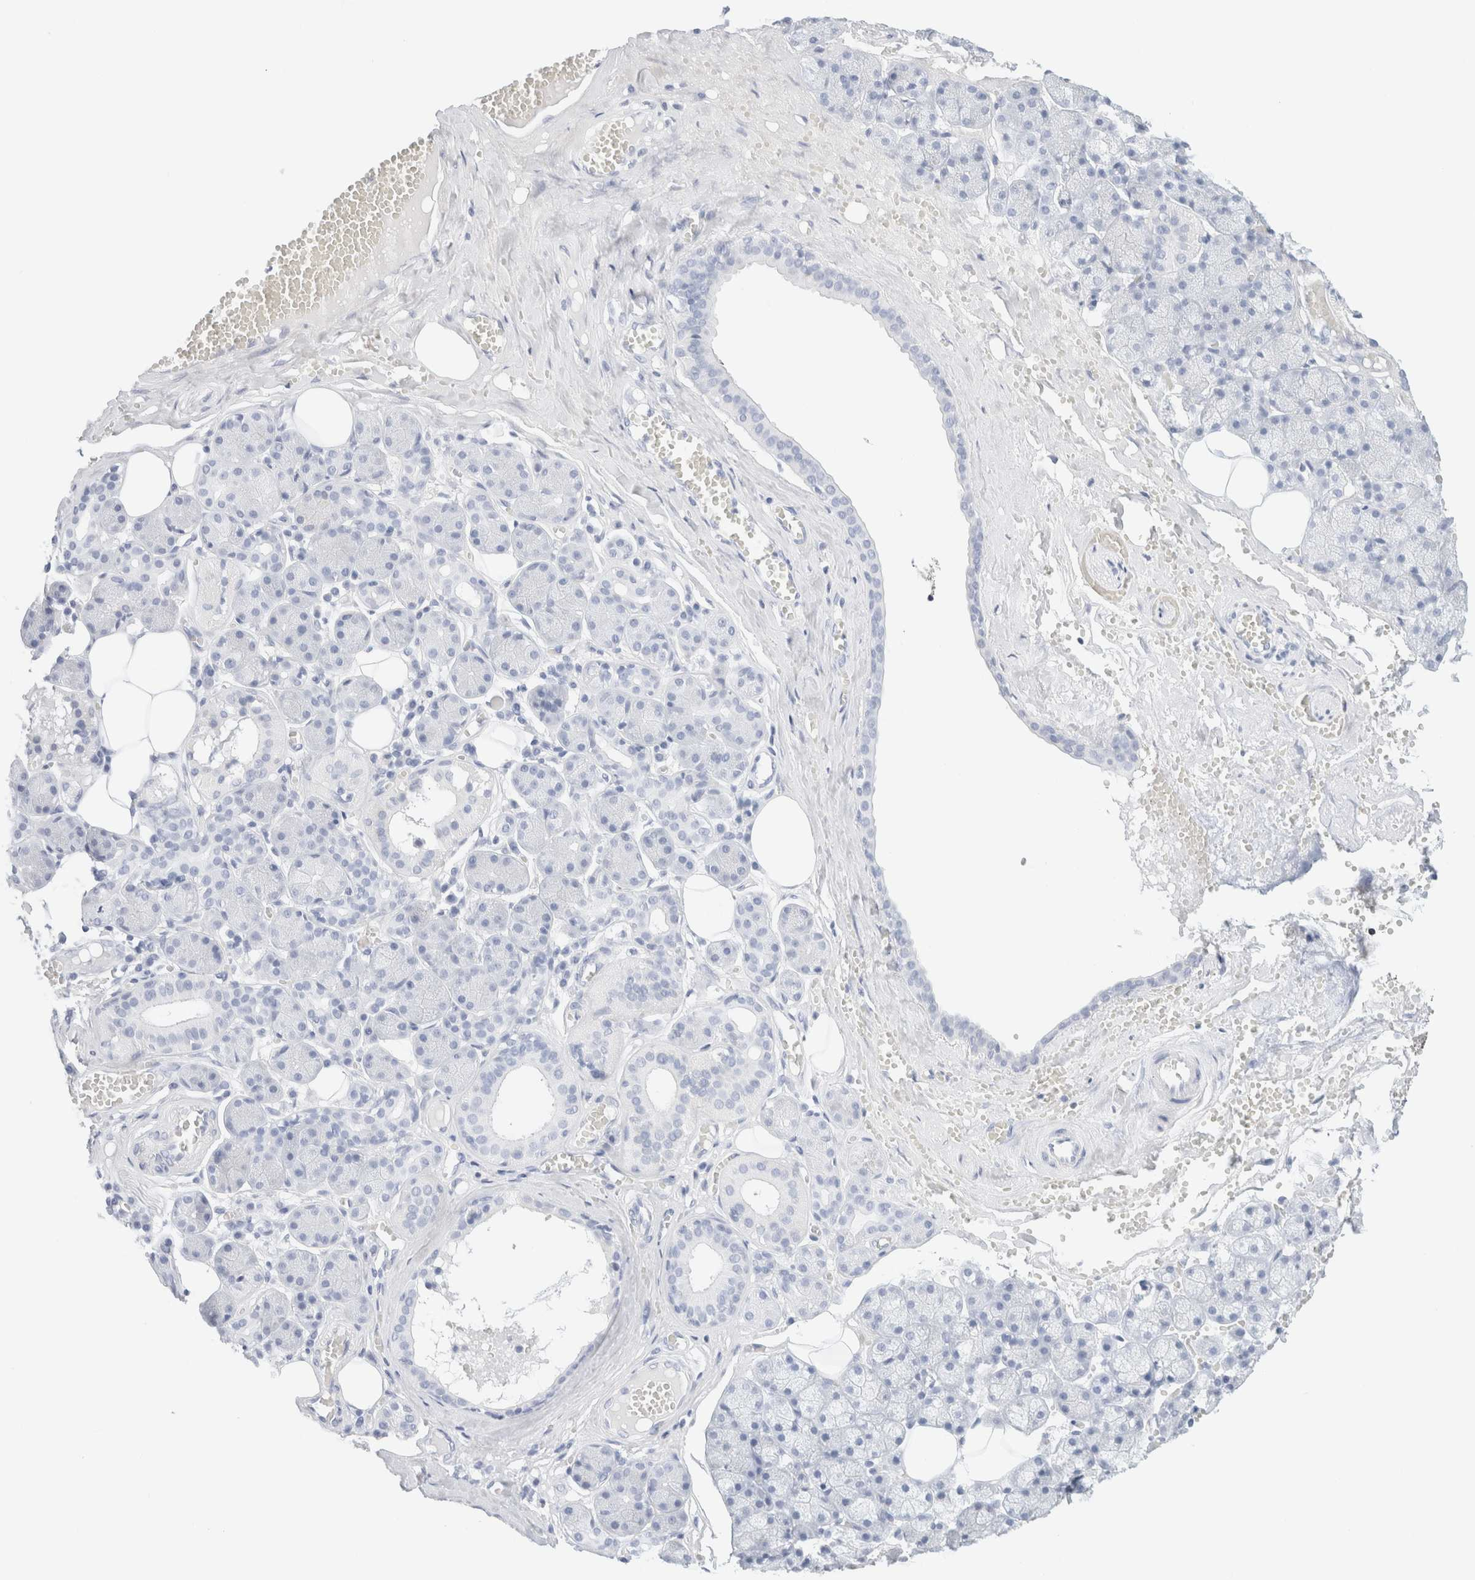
{"staining": {"intensity": "negative", "quantity": "none", "location": "none"}, "tissue": "salivary gland", "cell_type": "Glandular cells", "image_type": "normal", "snomed": [{"axis": "morphology", "description": "Normal tissue, NOS"}, {"axis": "topography", "description": "Salivary gland"}], "caption": "This is a micrograph of IHC staining of unremarkable salivary gland, which shows no positivity in glandular cells. The staining is performed using DAB brown chromogen with nuclei counter-stained in using hematoxylin.", "gene": "DPYS", "patient": {"sex": "male", "age": 62}}